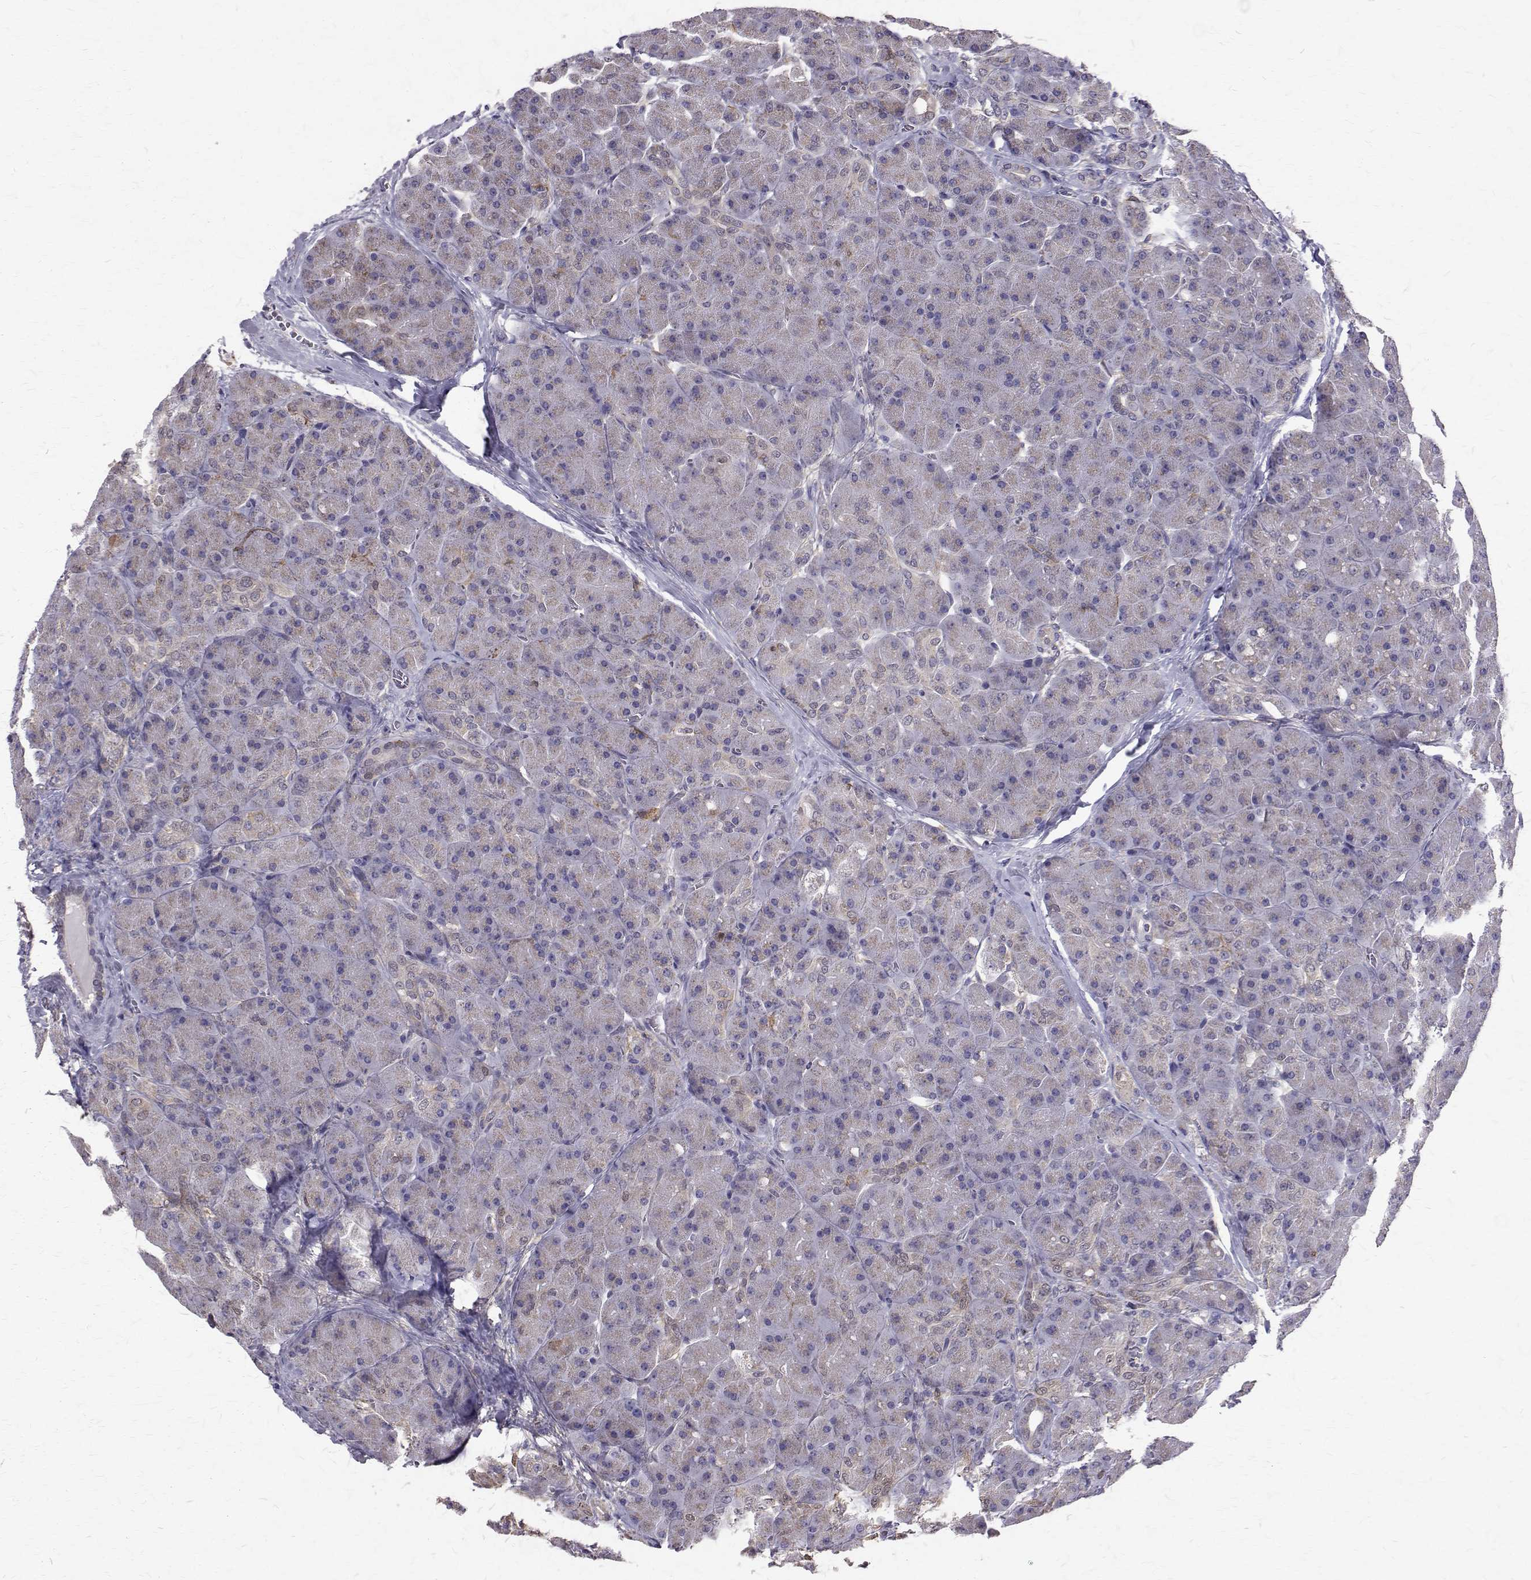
{"staining": {"intensity": "negative", "quantity": "none", "location": "none"}, "tissue": "pancreas", "cell_type": "Exocrine glandular cells", "image_type": "normal", "snomed": [{"axis": "morphology", "description": "Normal tissue, NOS"}, {"axis": "topography", "description": "Pancreas"}], "caption": "Immunohistochemical staining of benign pancreas demonstrates no significant positivity in exocrine glandular cells.", "gene": "CCDC89", "patient": {"sex": "male", "age": 55}}